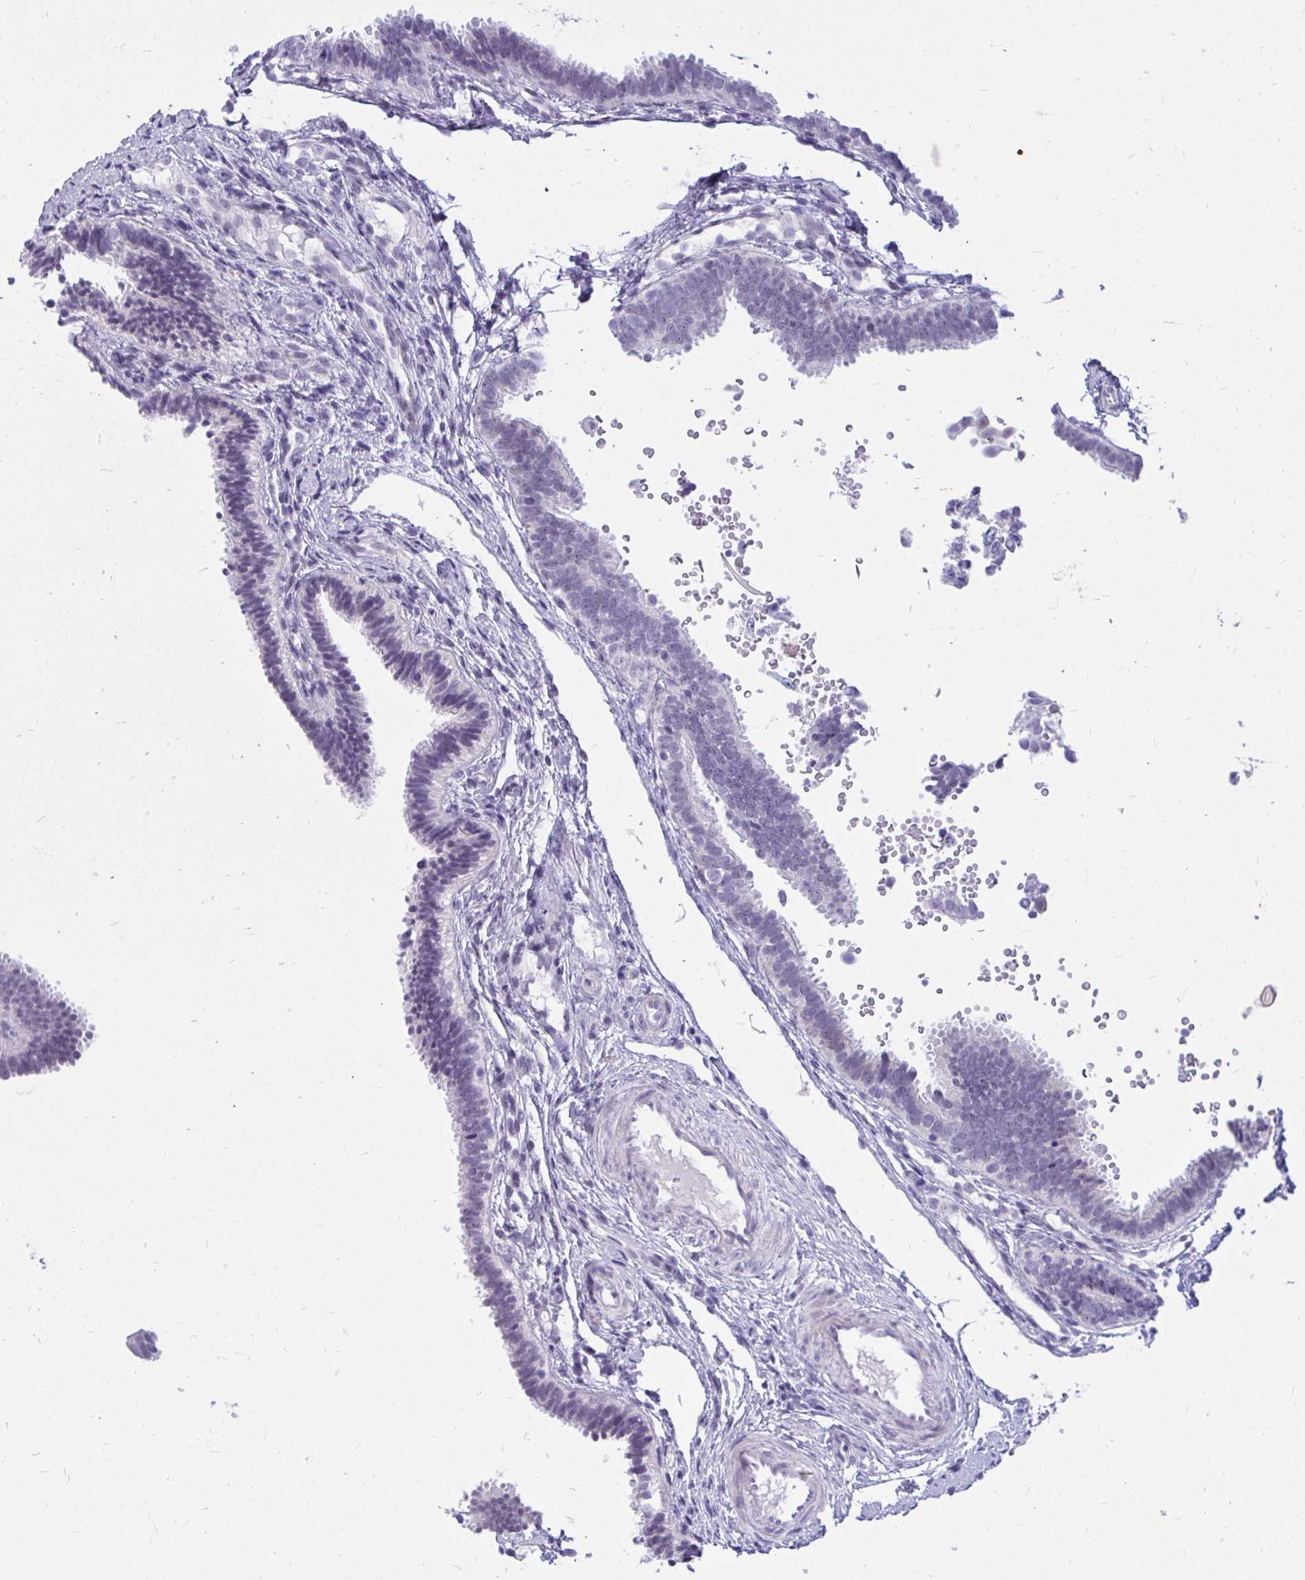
{"staining": {"intensity": "negative", "quantity": "none", "location": "none"}, "tissue": "fallopian tube", "cell_type": "Glandular cells", "image_type": "normal", "snomed": [{"axis": "morphology", "description": "Normal tissue, NOS"}, {"axis": "topography", "description": "Fallopian tube"}], "caption": "Immunohistochemistry photomicrograph of benign fallopian tube stained for a protein (brown), which displays no staining in glandular cells.", "gene": "ZSCAN25", "patient": {"sex": "female", "age": 37}}